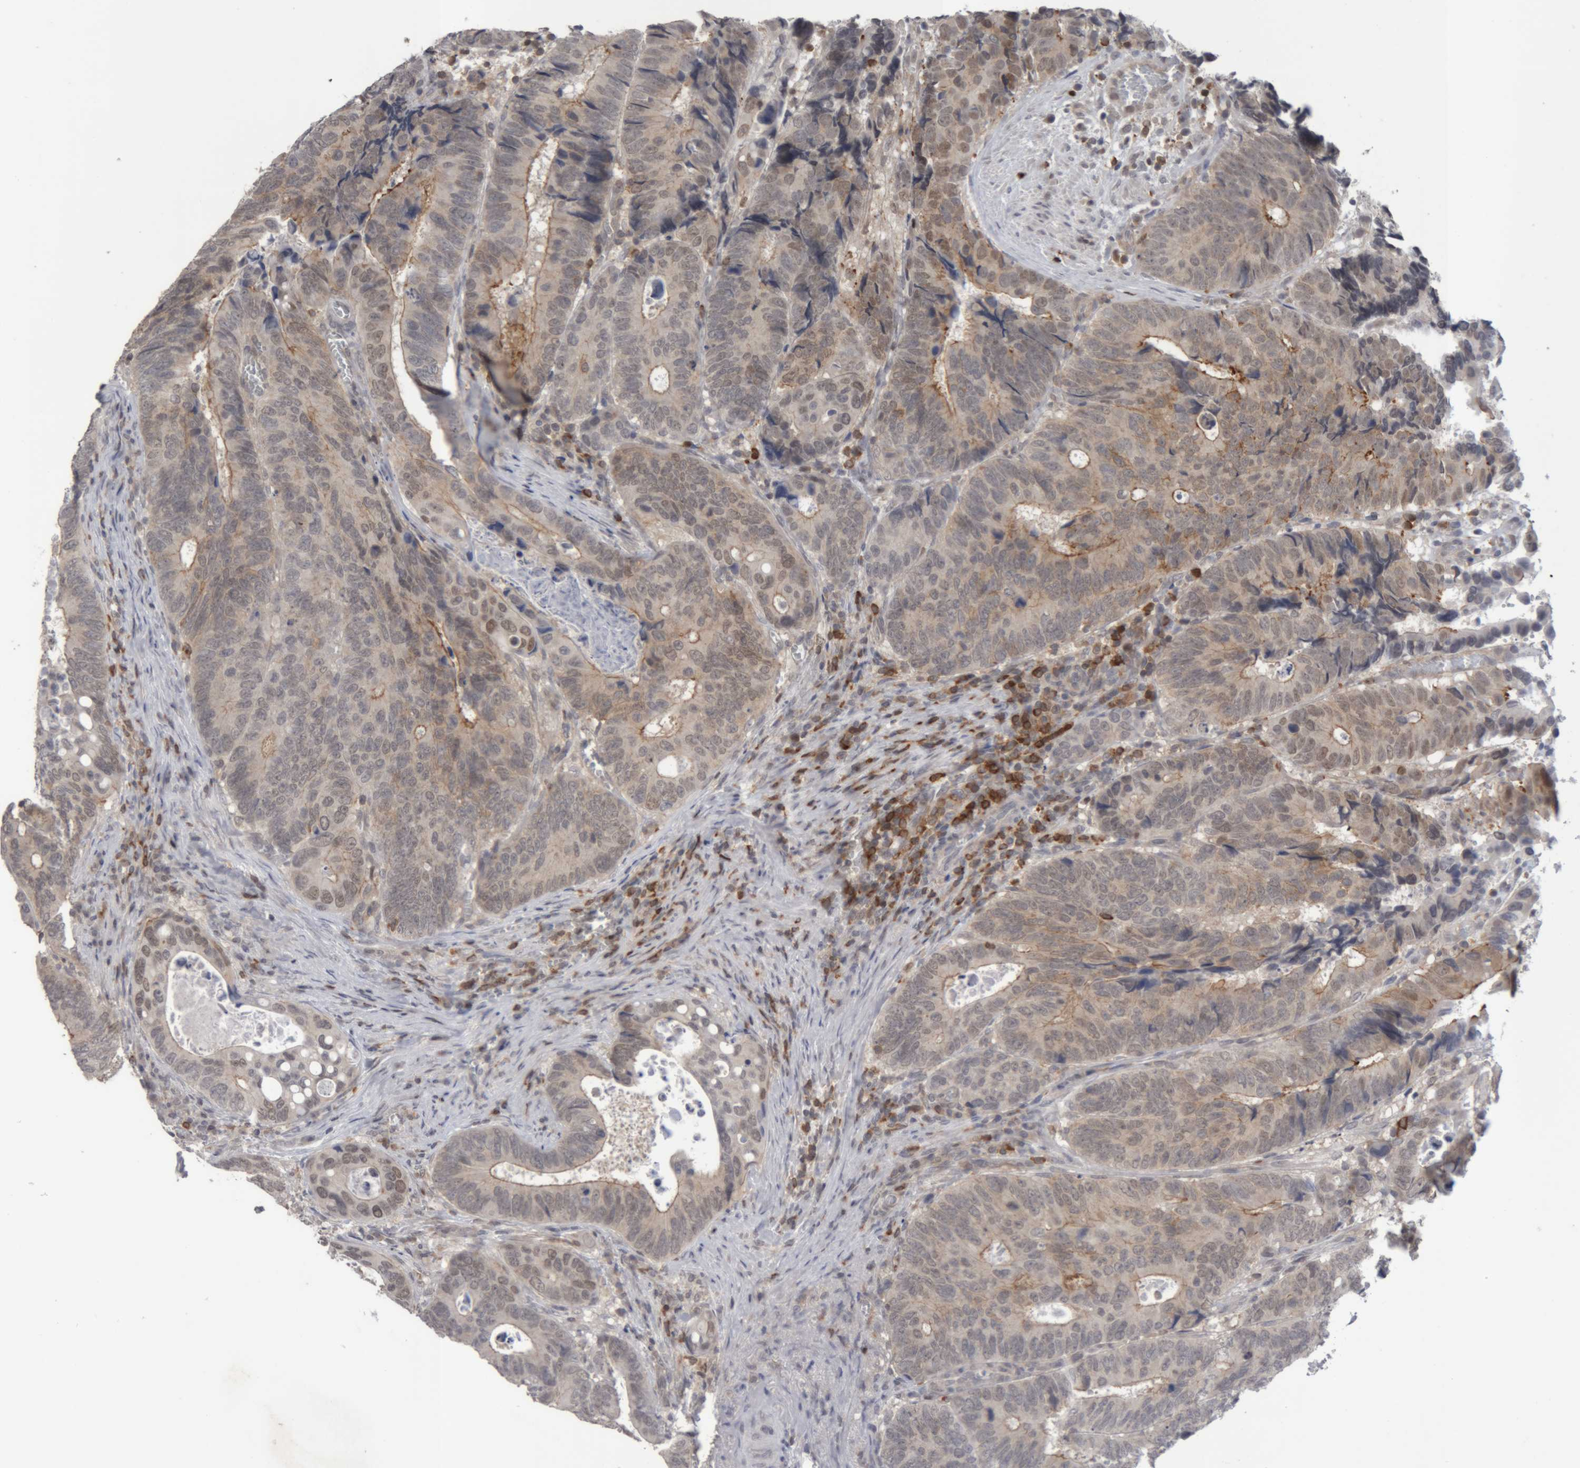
{"staining": {"intensity": "moderate", "quantity": "<25%", "location": "cytoplasmic/membranous,nuclear"}, "tissue": "colorectal cancer", "cell_type": "Tumor cells", "image_type": "cancer", "snomed": [{"axis": "morphology", "description": "Inflammation, NOS"}, {"axis": "morphology", "description": "Adenocarcinoma, NOS"}, {"axis": "topography", "description": "Colon"}], "caption": "Colorectal cancer (adenocarcinoma) tissue exhibits moderate cytoplasmic/membranous and nuclear expression in approximately <25% of tumor cells, visualized by immunohistochemistry.", "gene": "NFATC2", "patient": {"sex": "male", "age": 72}}